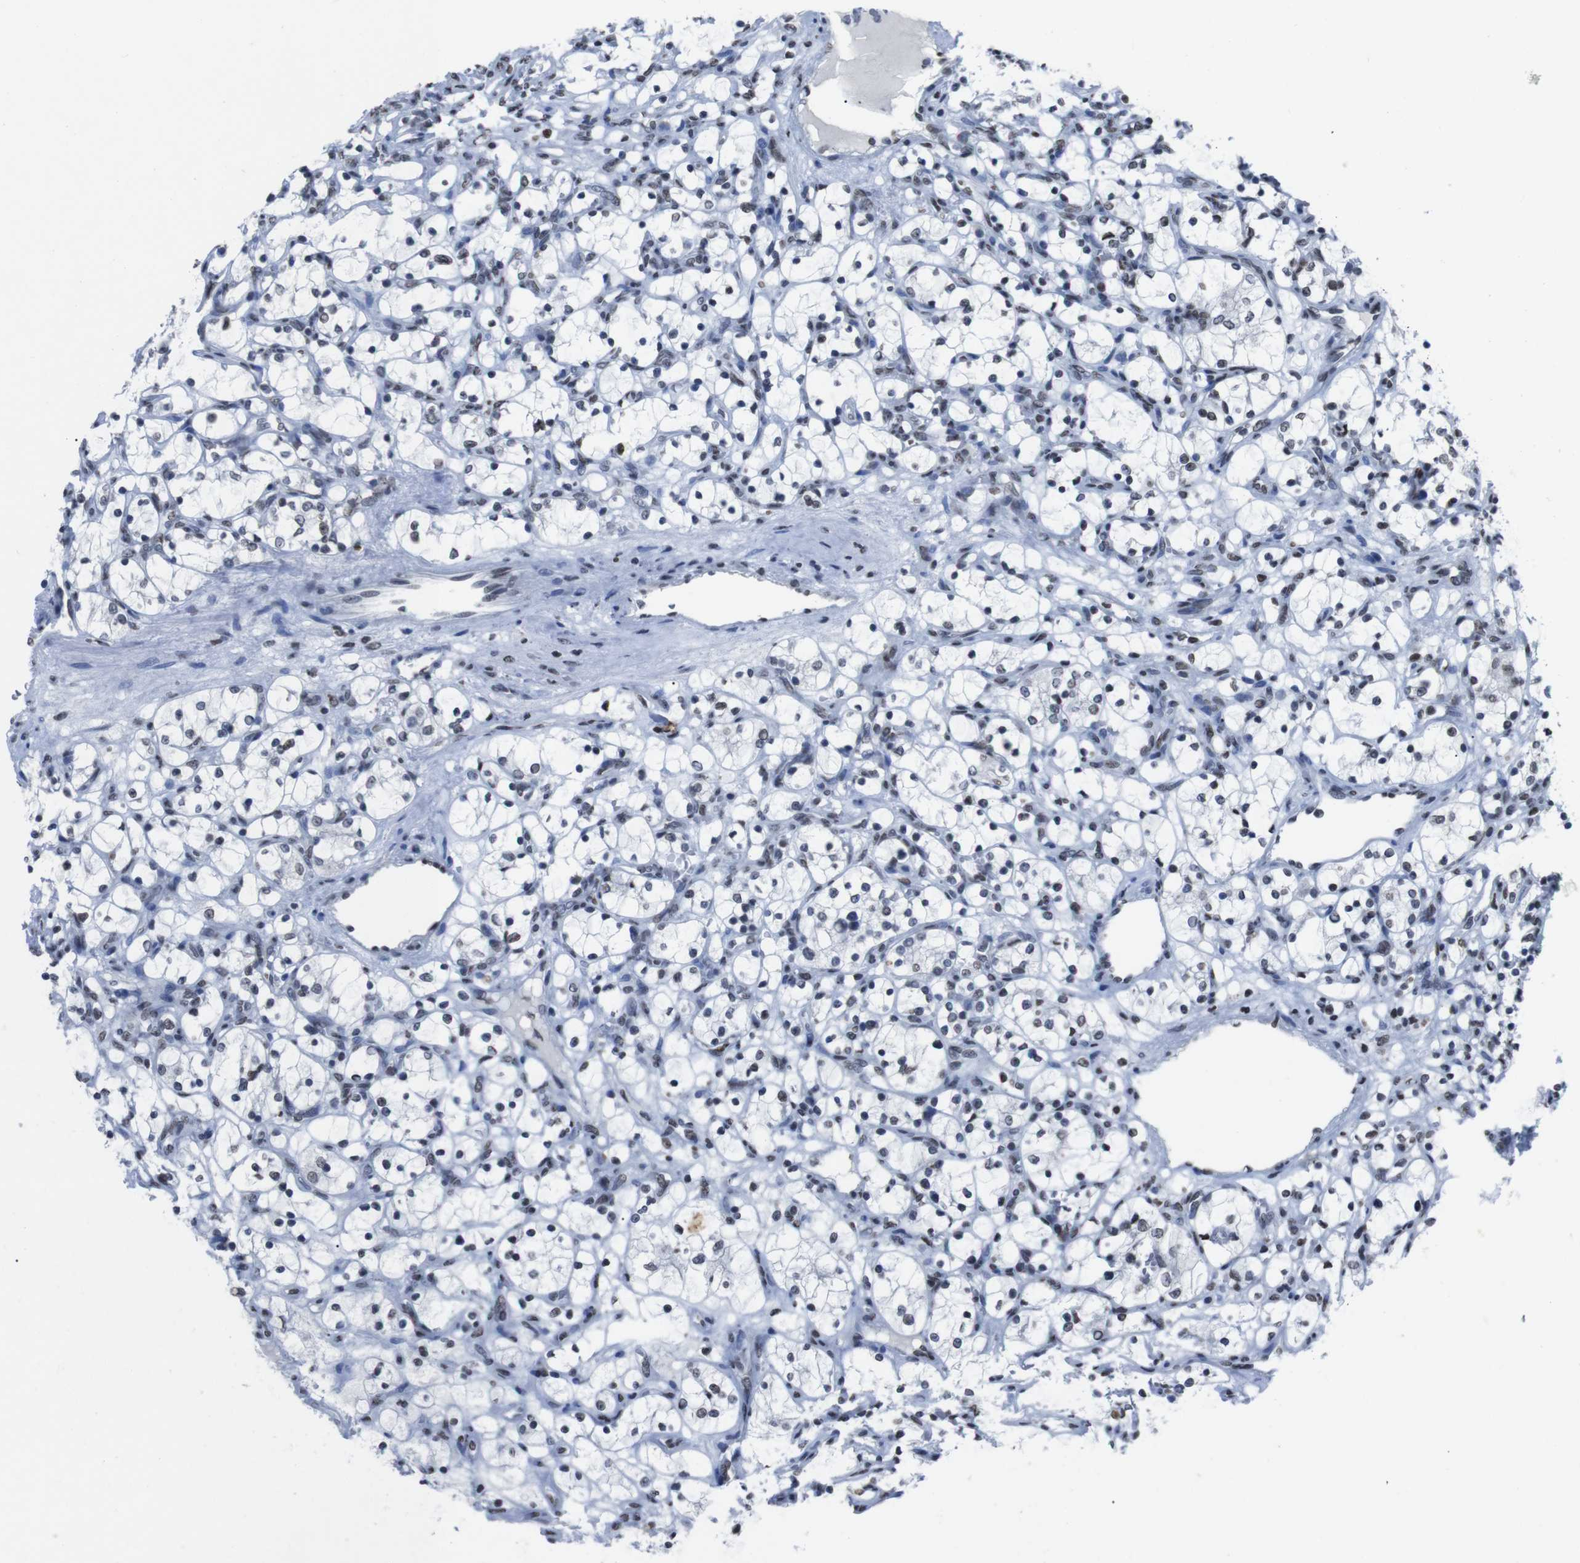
{"staining": {"intensity": "weak", "quantity": "25%-75%", "location": "nuclear"}, "tissue": "renal cancer", "cell_type": "Tumor cells", "image_type": "cancer", "snomed": [{"axis": "morphology", "description": "Adenocarcinoma, NOS"}, {"axis": "topography", "description": "Kidney"}], "caption": "Renal adenocarcinoma stained with a brown dye displays weak nuclear positive staining in approximately 25%-75% of tumor cells.", "gene": "PIP4P2", "patient": {"sex": "female", "age": 69}}